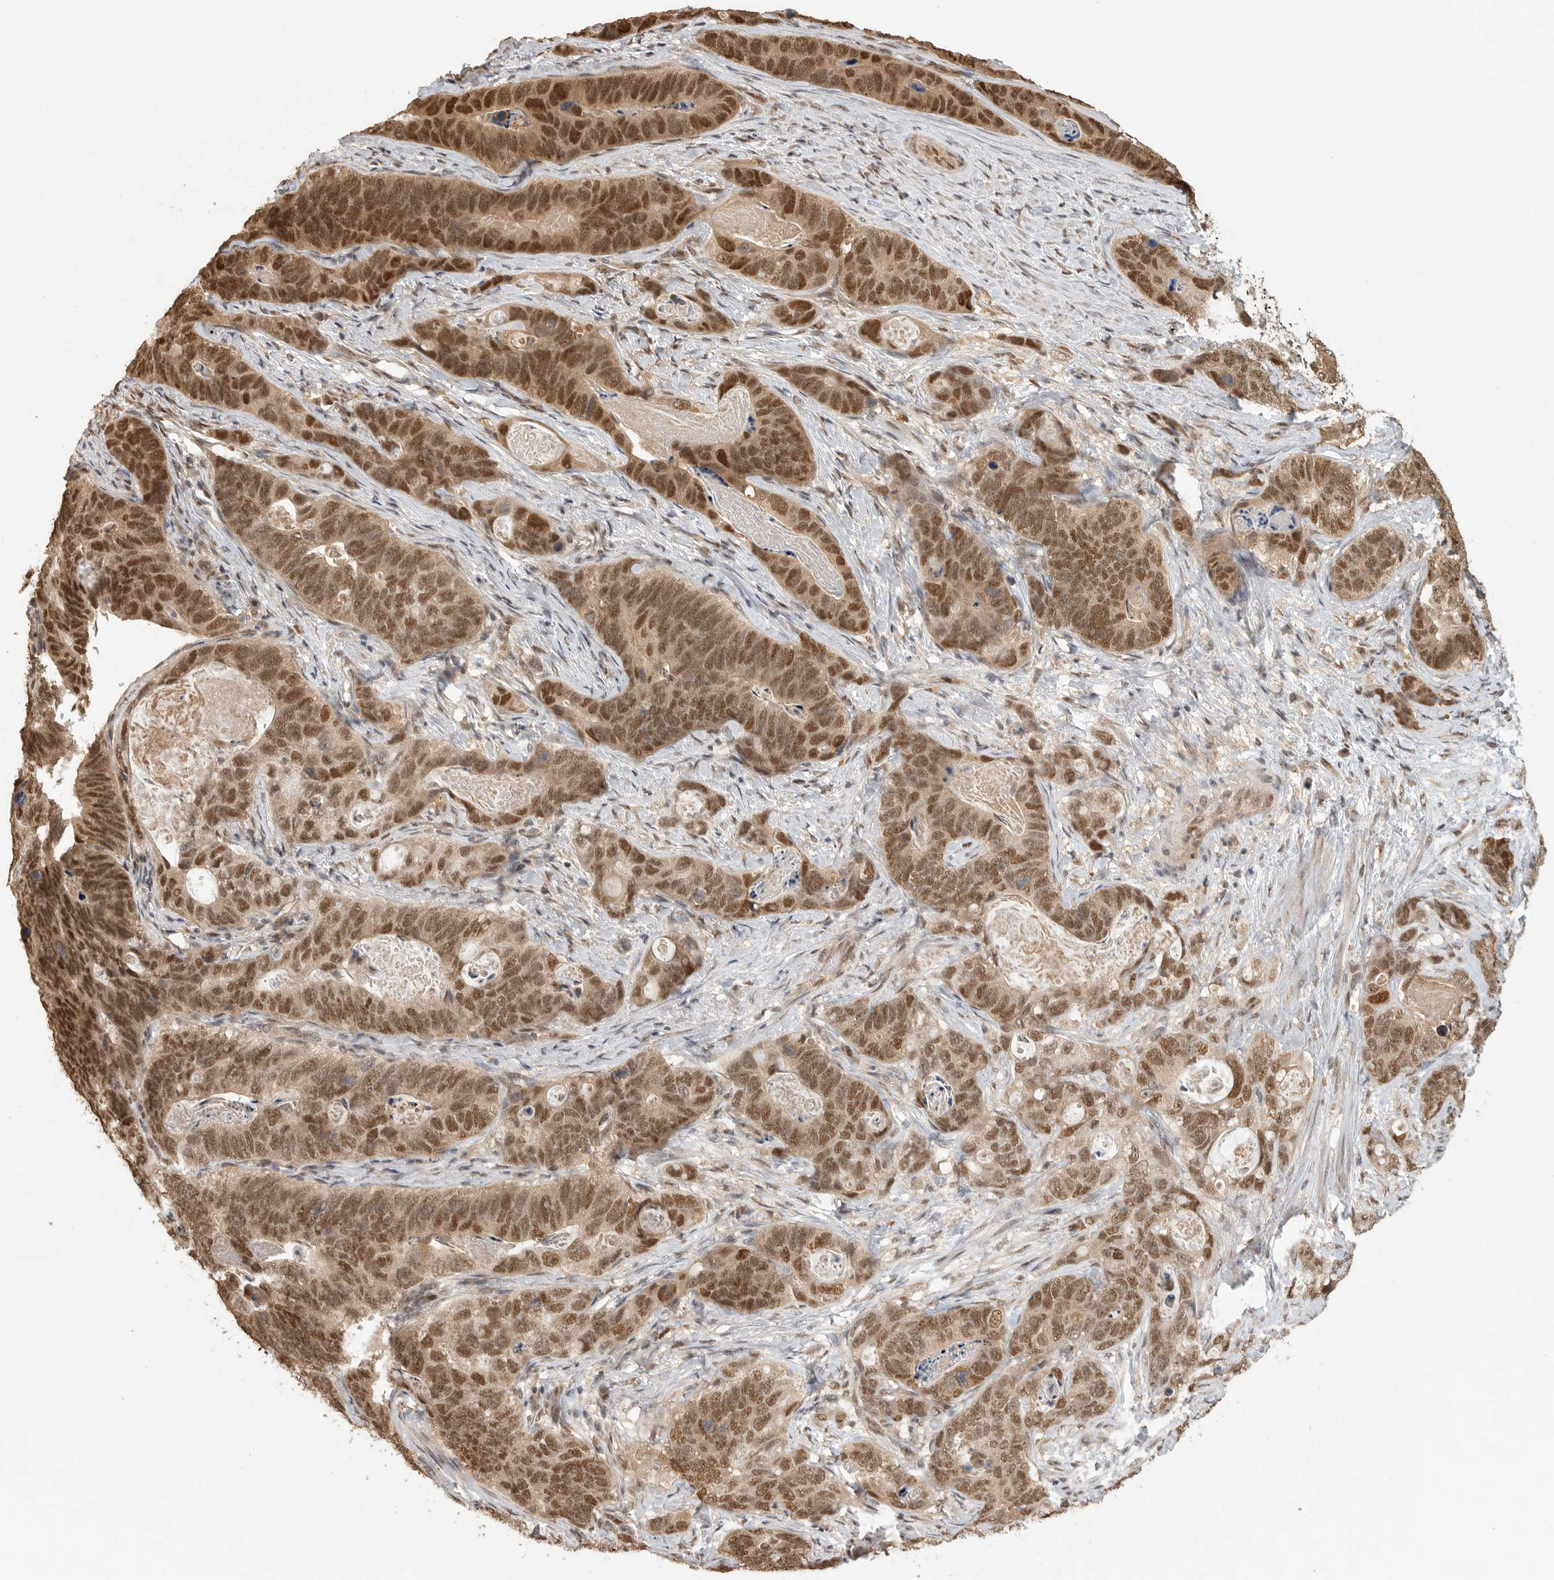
{"staining": {"intensity": "moderate", "quantity": ">75%", "location": "cytoplasmic/membranous,nuclear"}, "tissue": "stomach cancer", "cell_type": "Tumor cells", "image_type": "cancer", "snomed": [{"axis": "morphology", "description": "Normal tissue, NOS"}, {"axis": "morphology", "description": "Adenocarcinoma, NOS"}, {"axis": "topography", "description": "Stomach"}], "caption": "Immunohistochemistry (IHC) image of neoplastic tissue: human stomach cancer (adenocarcinoma) stained using IHC exhibits medium levels of moderate protein expression localized specifically in the cytoplasmic/membranous and nuclear of tumor cells, appearing as a cytoplasmic/membranous and nuclear brown color.", "gene": "DFFA", "patient": {"sex": "female", "age": 89}}